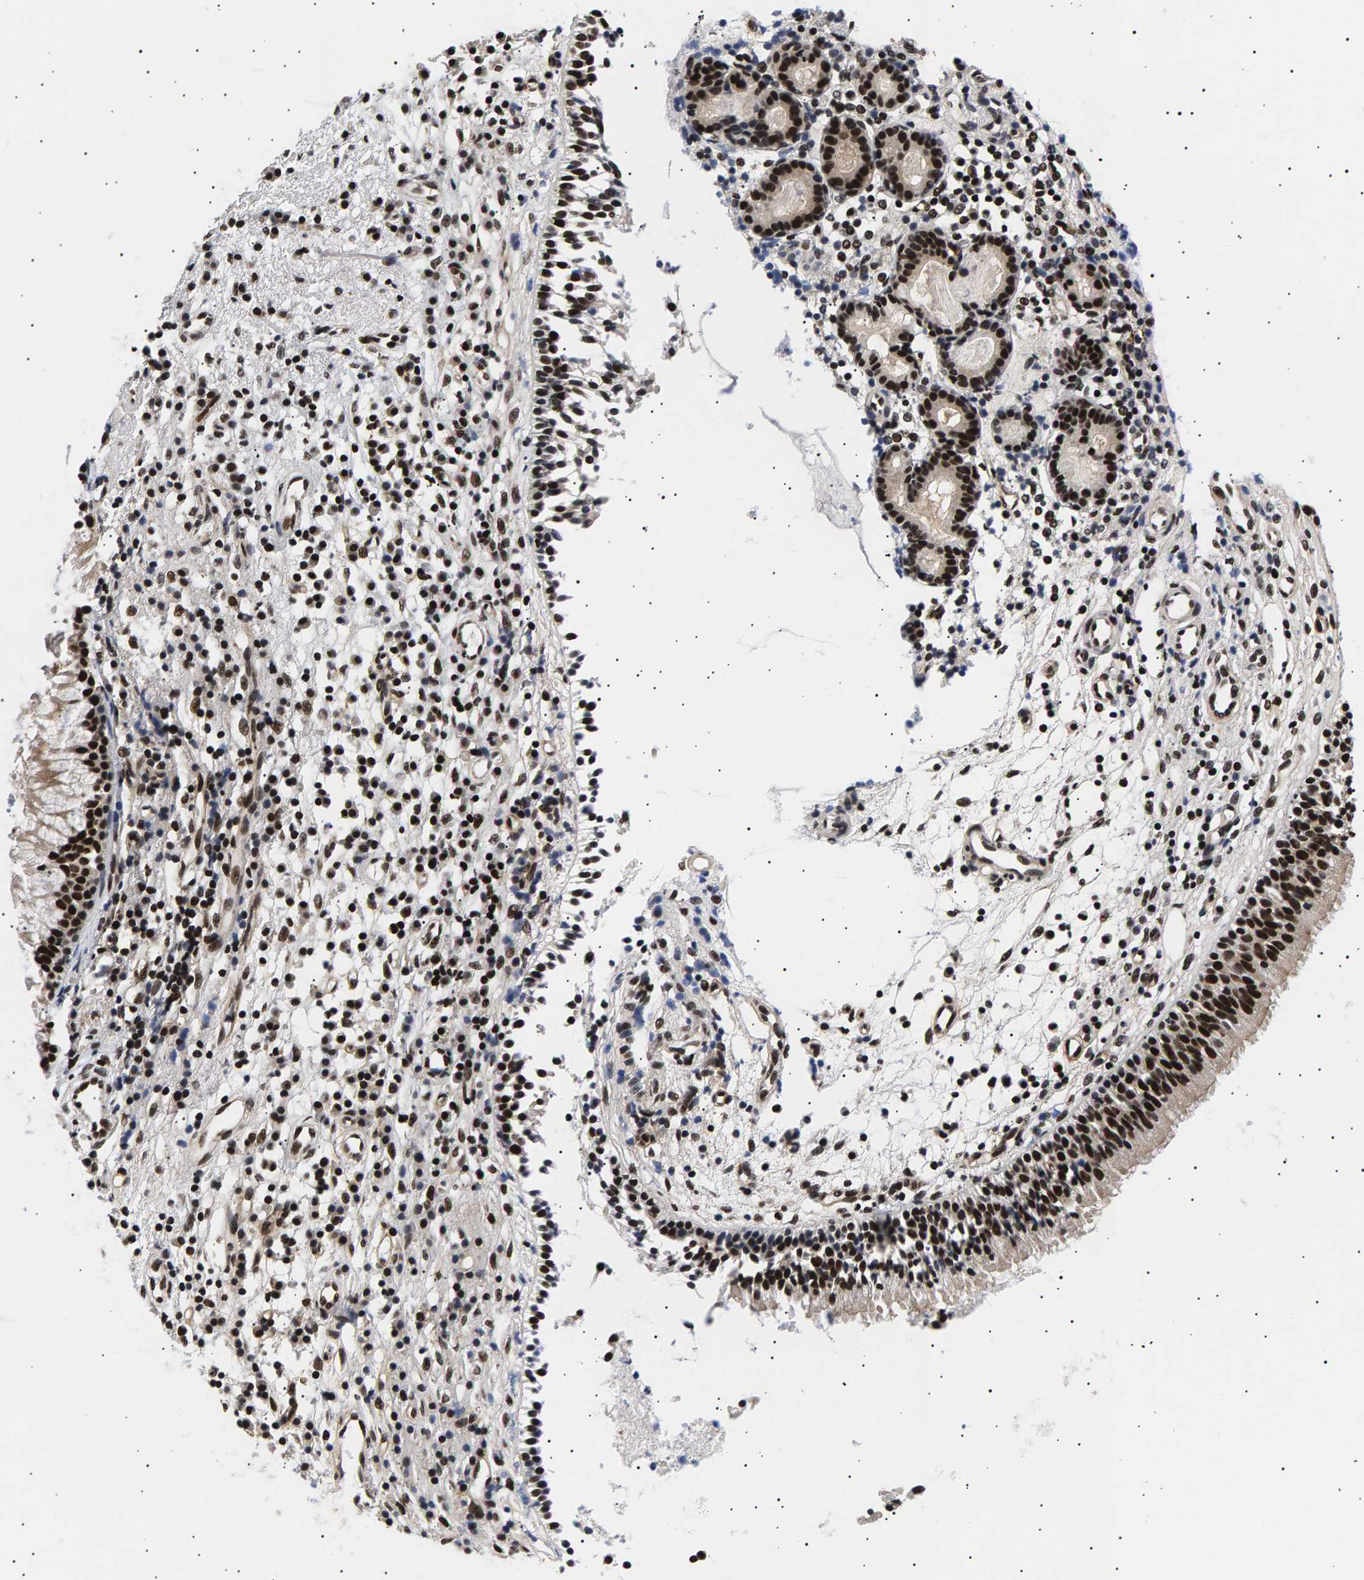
{"staining": {"intensity": "strong", "quantity": ">75%", "location": "nuclear"}, "tissue": "nasopharynx", "cell_type": "Respiratory epithelial cells", "image_type": "normal", "snomed": [{"axis": "morphology", "description": "Normal tissue, NOS"}, {"axis": "topography", "description": "Nasopharynx"}], "caption": "Nasopharynx stained for a protein (brown) exhibits strong nuclear positive expression in approximately >75% of respiratory epithelial cells.", "gene": "ANKRD40", "patient": {"sex": "male", "age": 21}}